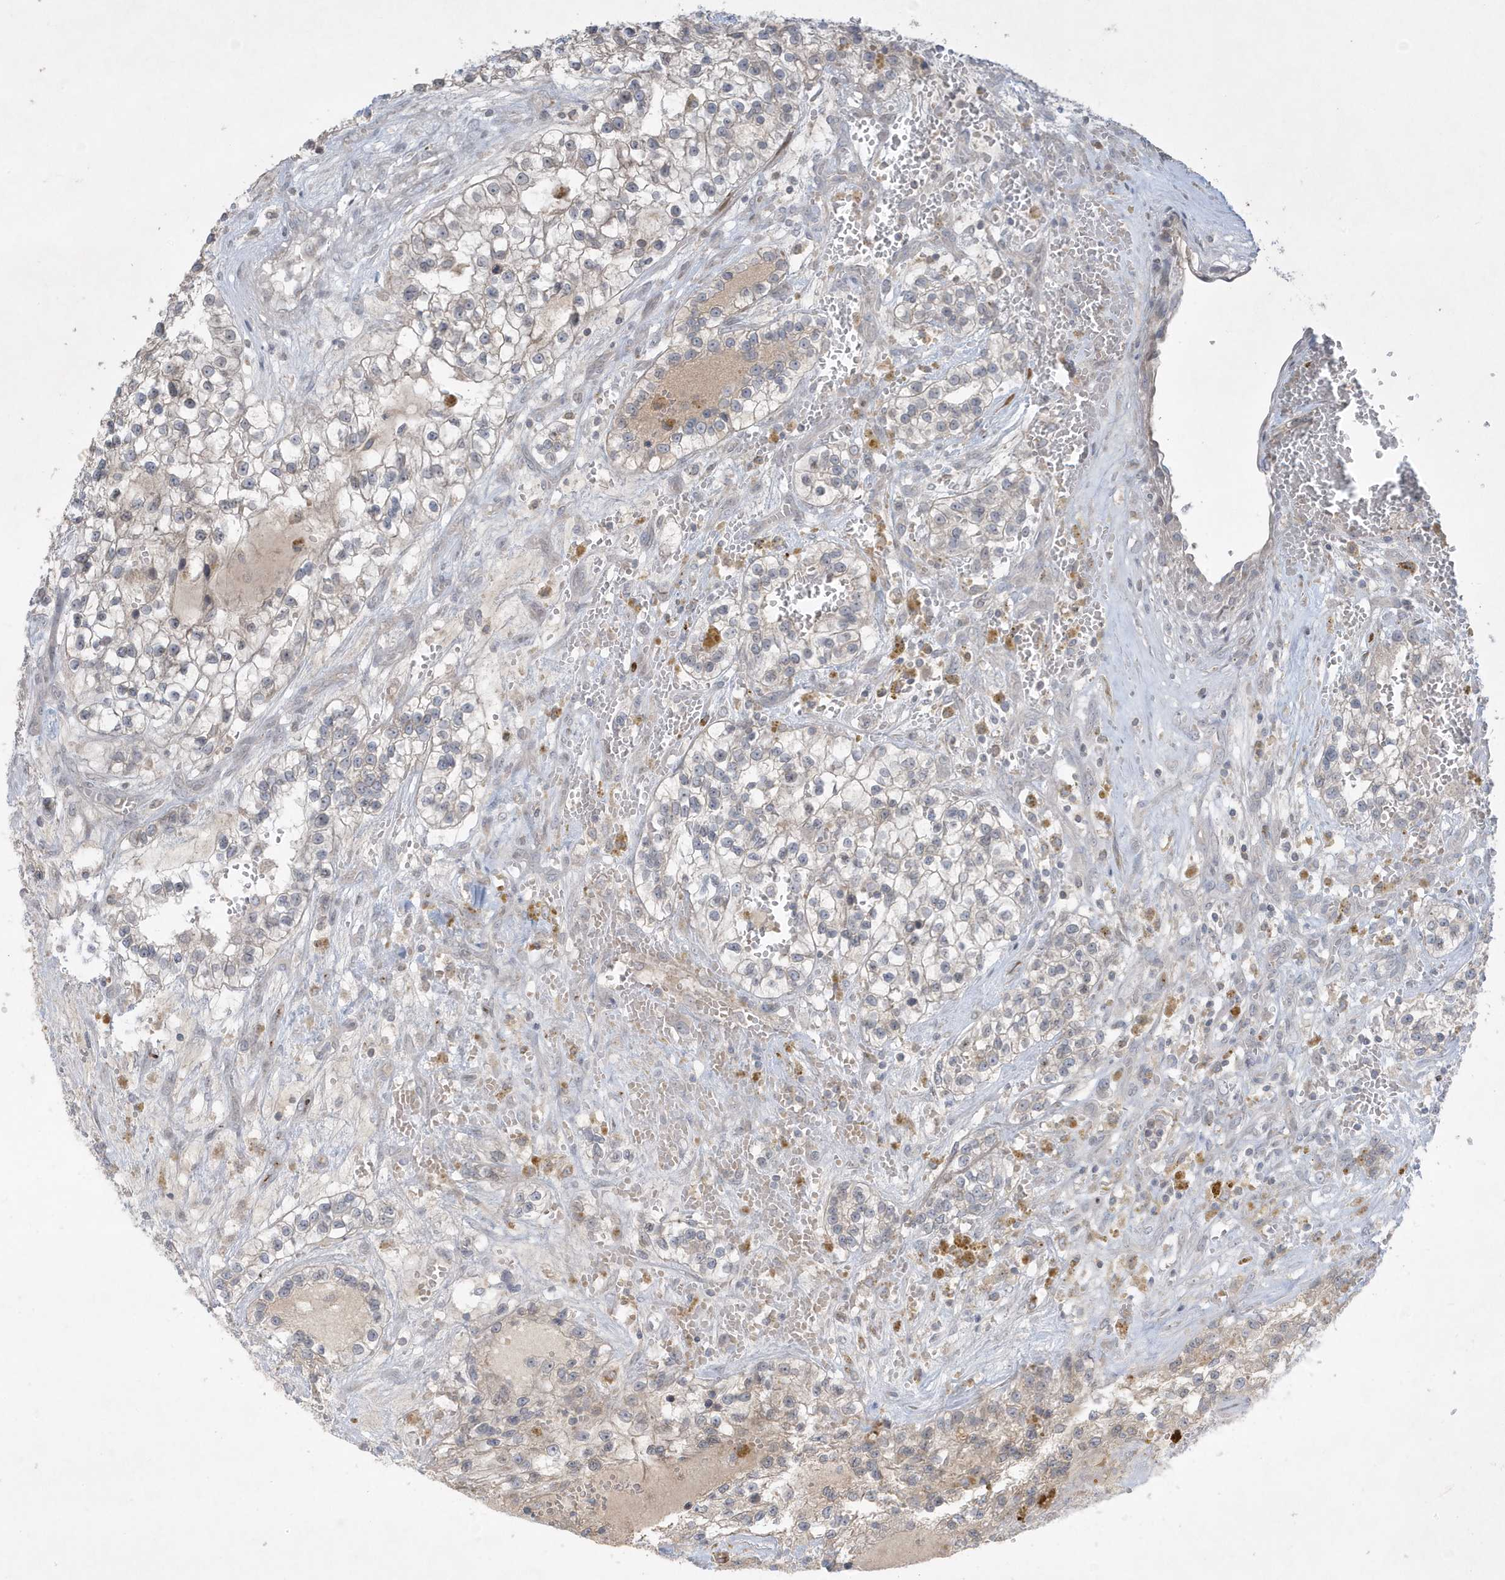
{"staining": {"intensity": "negative", "quantity": "none", "location": "none"}, "tissue": "renal cancer", "cell_type": "Tumor cells", "image_type": "cancer", "snomed": [{"axis": "morphology", "description": "Adenocarcinoma, NOS"}, {"axis": "topography", "description": "Kidney"}], "caption": "Human renal cancer stained for a protein using immunohistochemistry demonstrates no expression in tumor cells.", "gene": "FNDC1", "patient": {"sex": "female", "age": 57}}